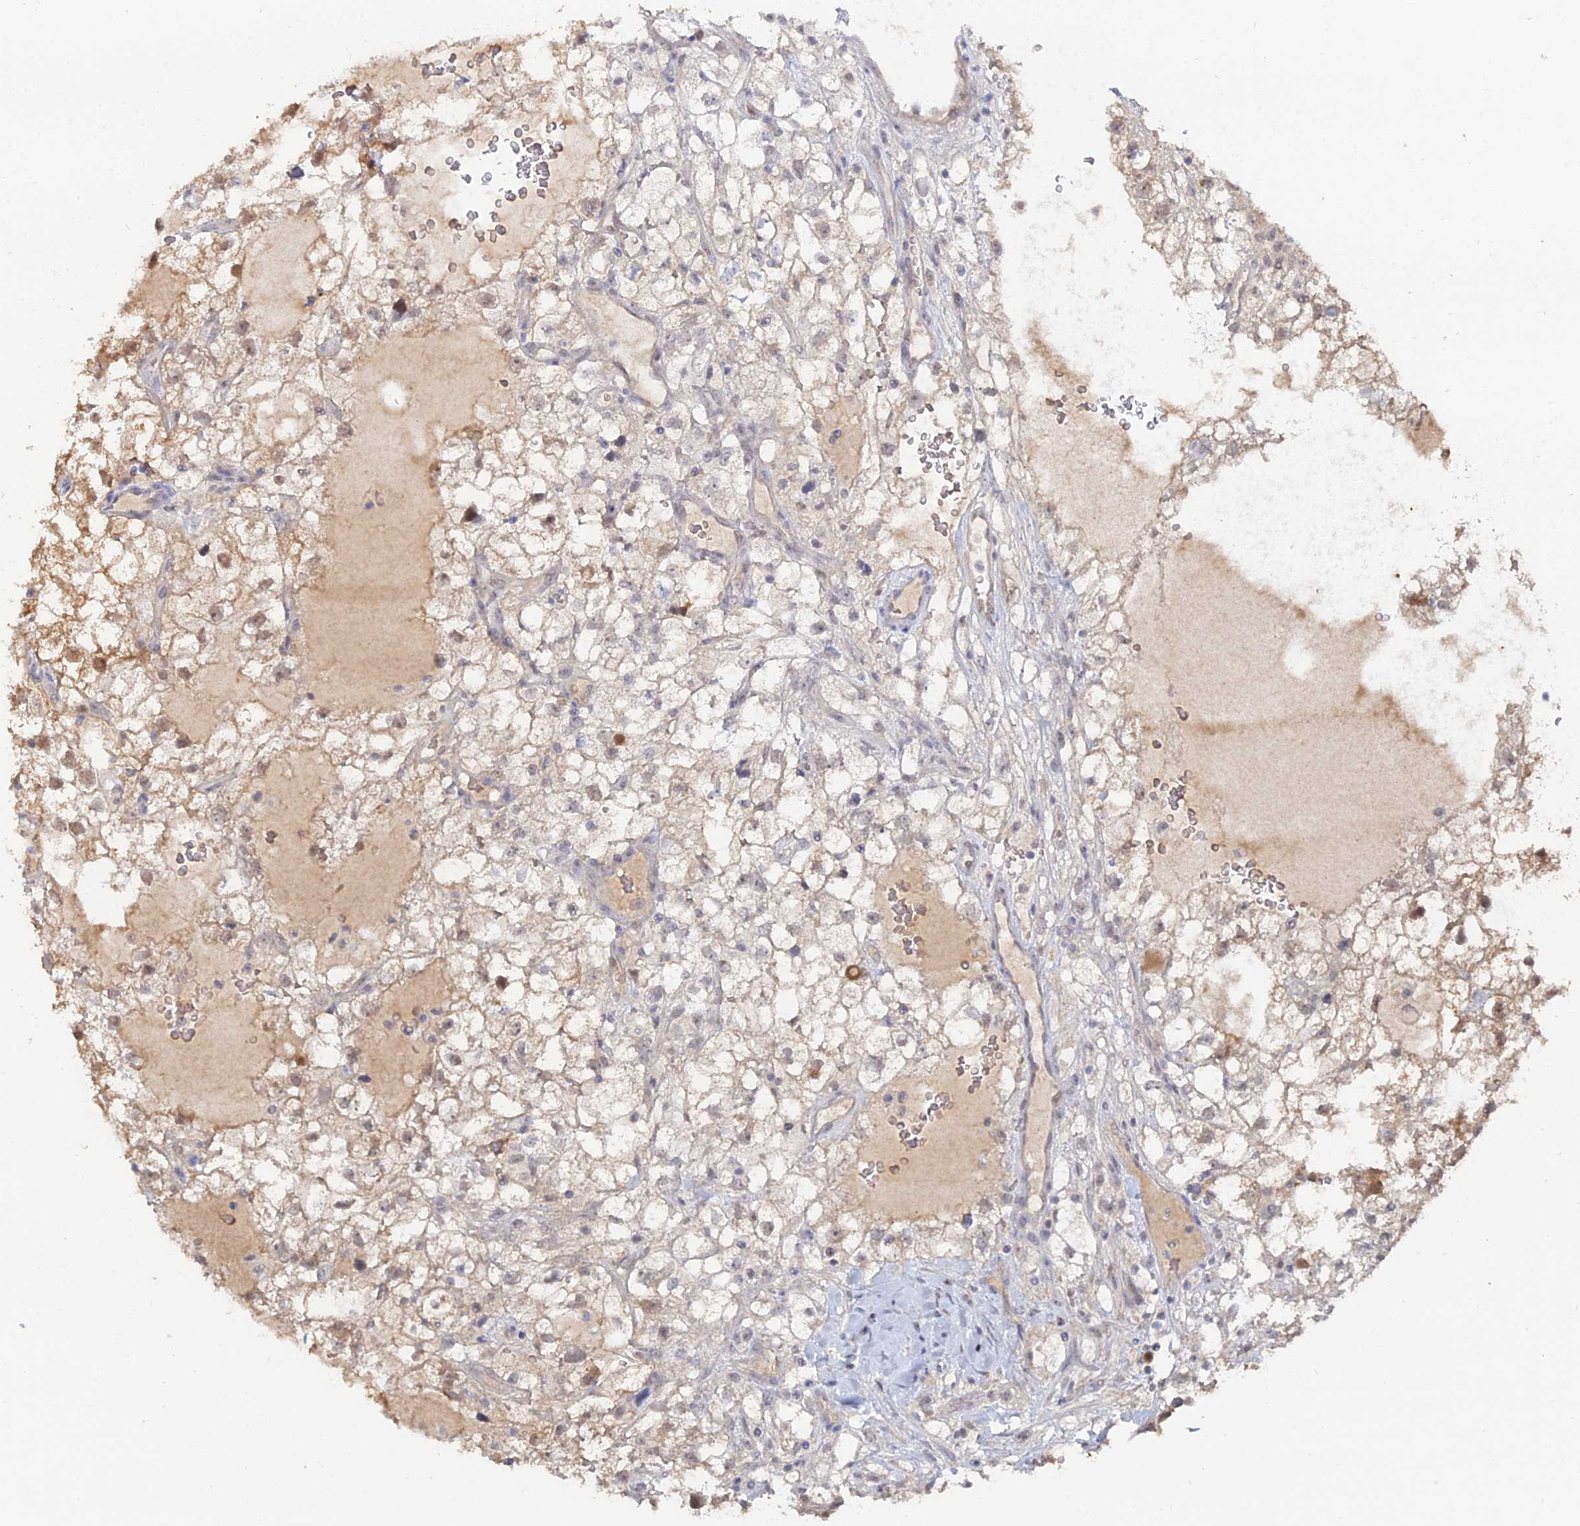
{"staining": {"intensity": "moderate", "quantity": "25%-75%", "location": "cytoplasmic/membranous,nuclear"}, "tissue": "renal cancer", "cell_type": "Tumor cells", "image_type": "cancer", "snomed": [{"axis": "morphology", "description": "Adenocarcinoma, NOS"}, {"axis": "topography", "description": "Kidney"}], "caption": "About 25%-75% of tumor cells in human renal cancer show moderate cytoplasmic/membranous and nuclear protein positivity as visualized by brown immunohistochemical staining.", "gene": "THAP4", "patient": {"sex": "male", "age": 59}}